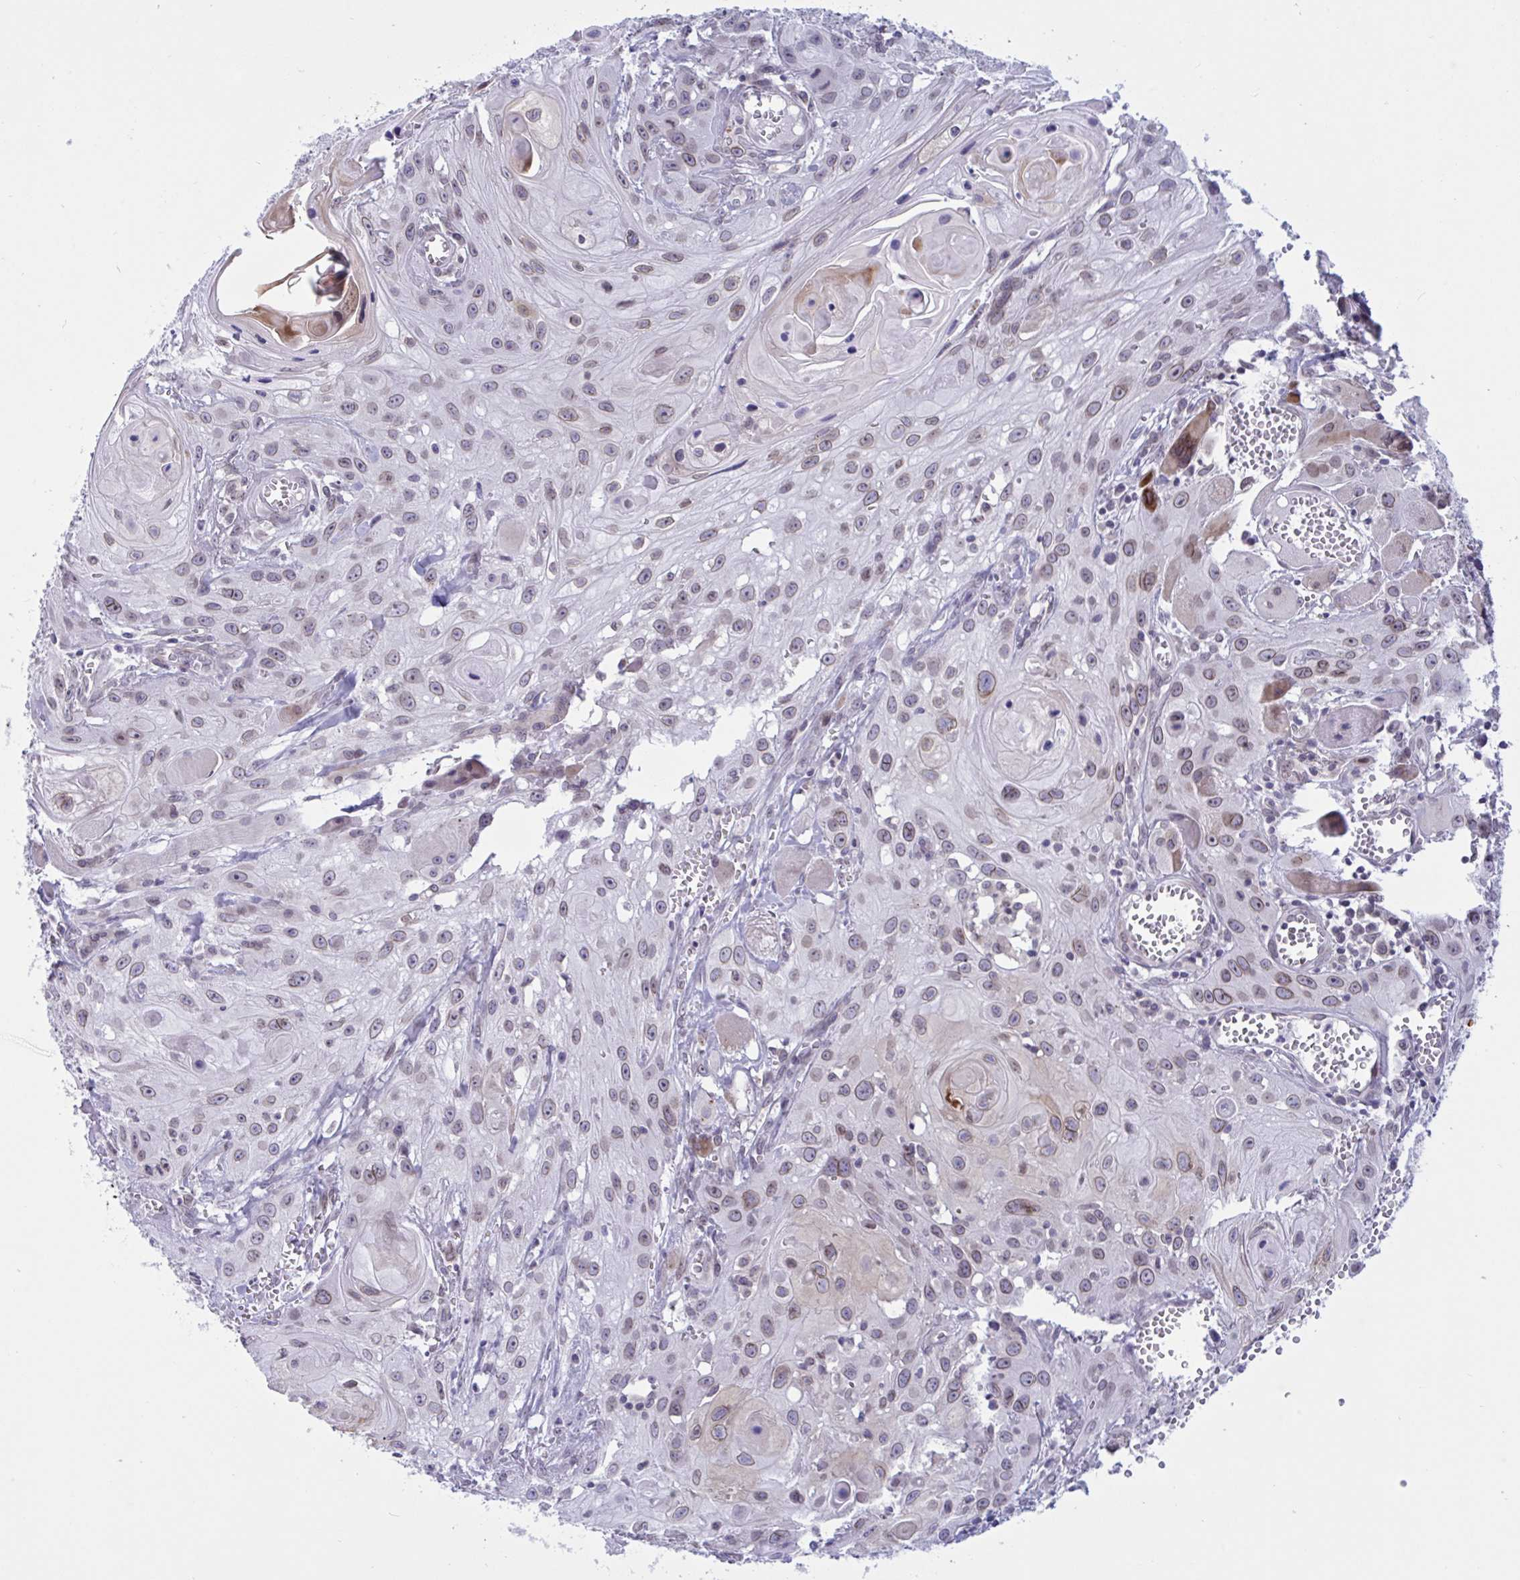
{"staining": {"intensity": "weak", "quantity": "25%-75%", "location": "cytoplasmic/membranous,nuclear"}, "tissue": "head and neck cancer", "cell_type": "Tumor cells", "image_type": "cancer", "snomed": [{"axis": "morphology", "description": "Squamous cell carcinoma, NOS"}, {"axis": "topography", "description": "Oral tissue"}, {"axis": "topography", "description": "Head-Neck"}], "caption": "This is a micrograph of immunohistochemistry staining of squamous cell carcinoma (head and neck), which shows weak expression in the cytoplasmic/membranous and nuclear of tumor cells.", "gene": "DOCK11", "patient": {"sex": "male", "age": 58}}